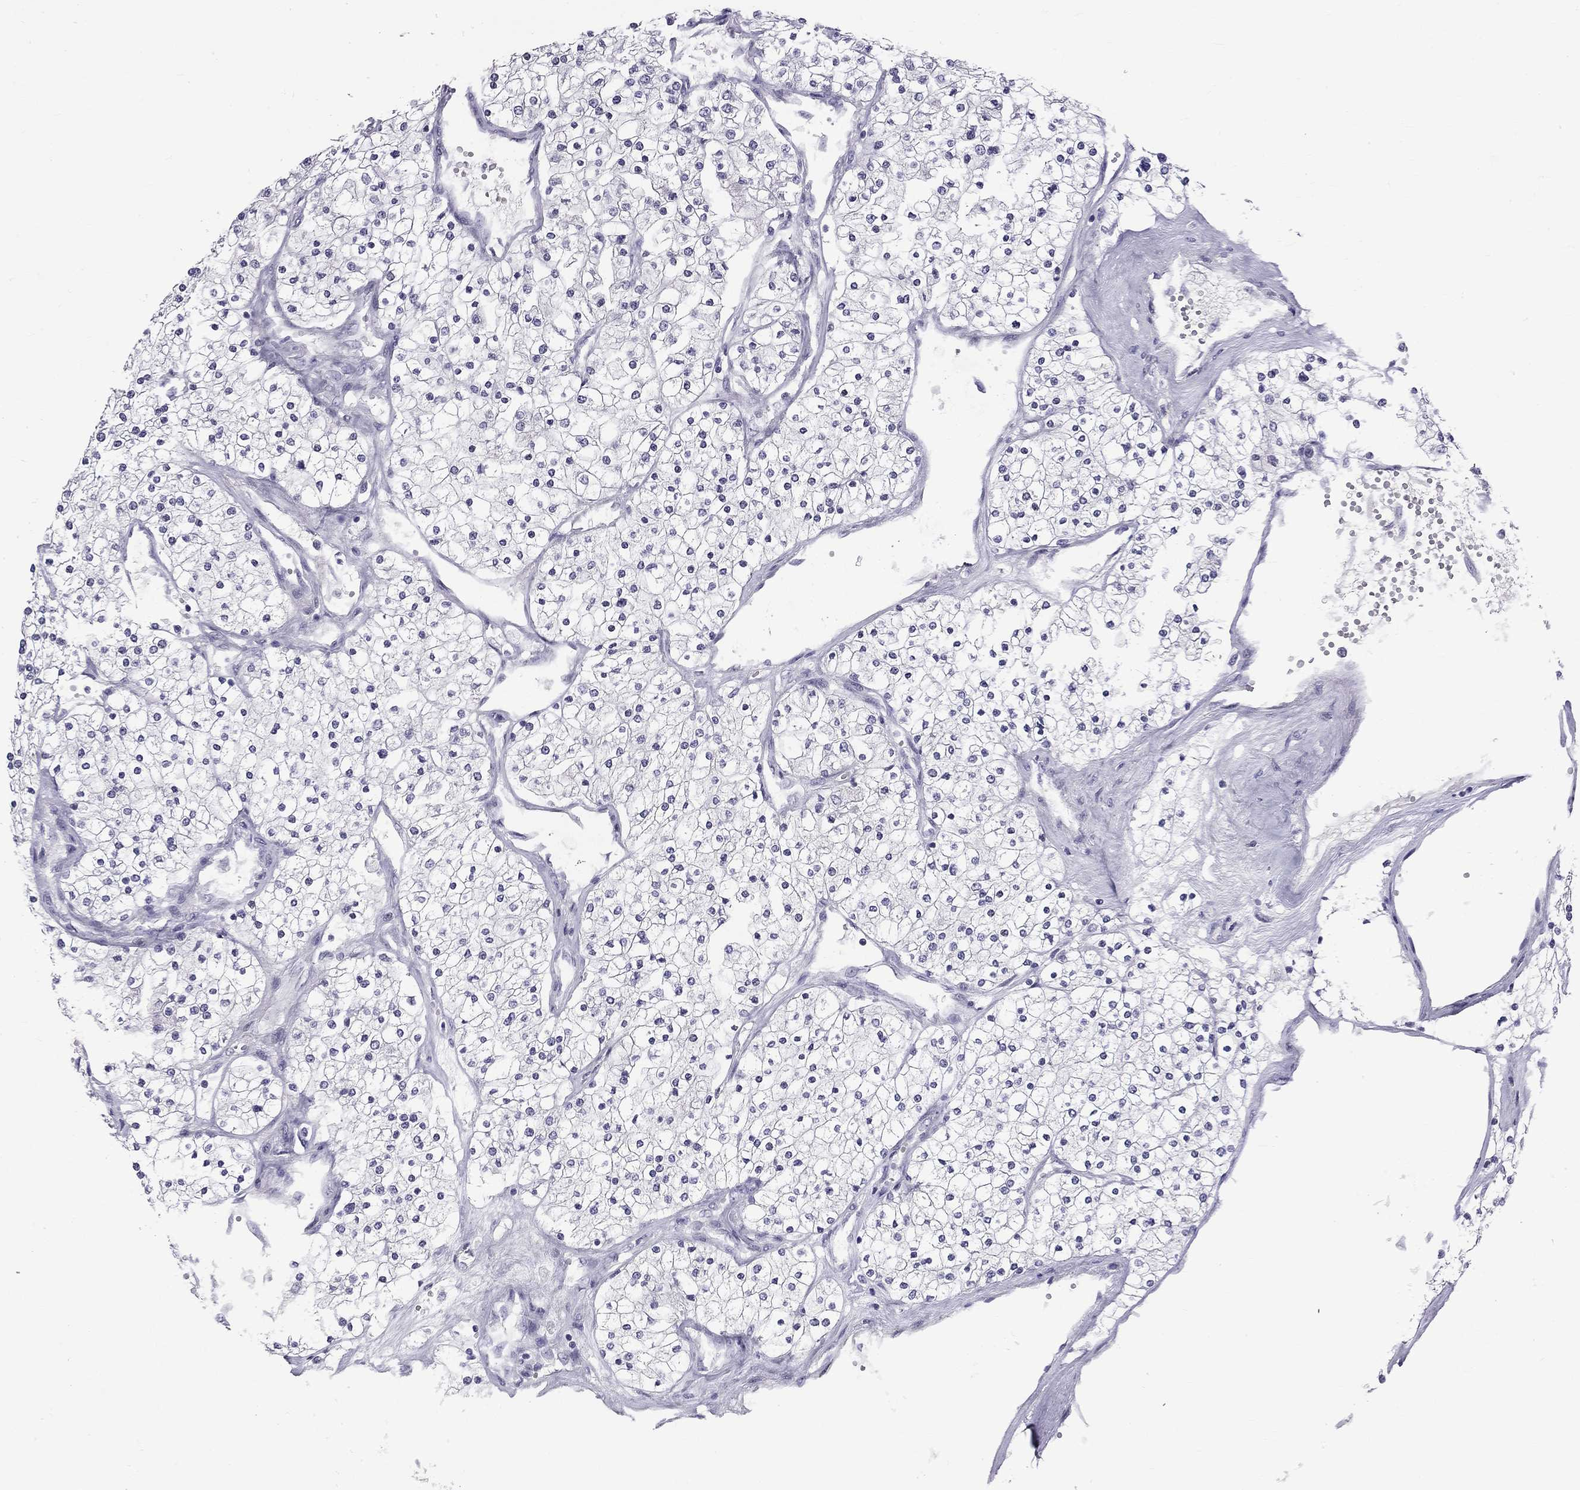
{"staining": {"intensity": "negative", "quantity": "none", "location": "none"}, "tissue": "renal cancer", "cell_type": "Tumor cells", "image_type": "cancer", "snomed": [{"axis": "morphology", "description": "Adenocarcinoma, NOS"}, {"axis": "topography", "description": "Kidney"}], "caption": "Tumor cells are negative for protein expression in human renal cancer (adenocarcinoma).", "gene": "RTL9", "patient": {"sex": "male", "age": 80}}